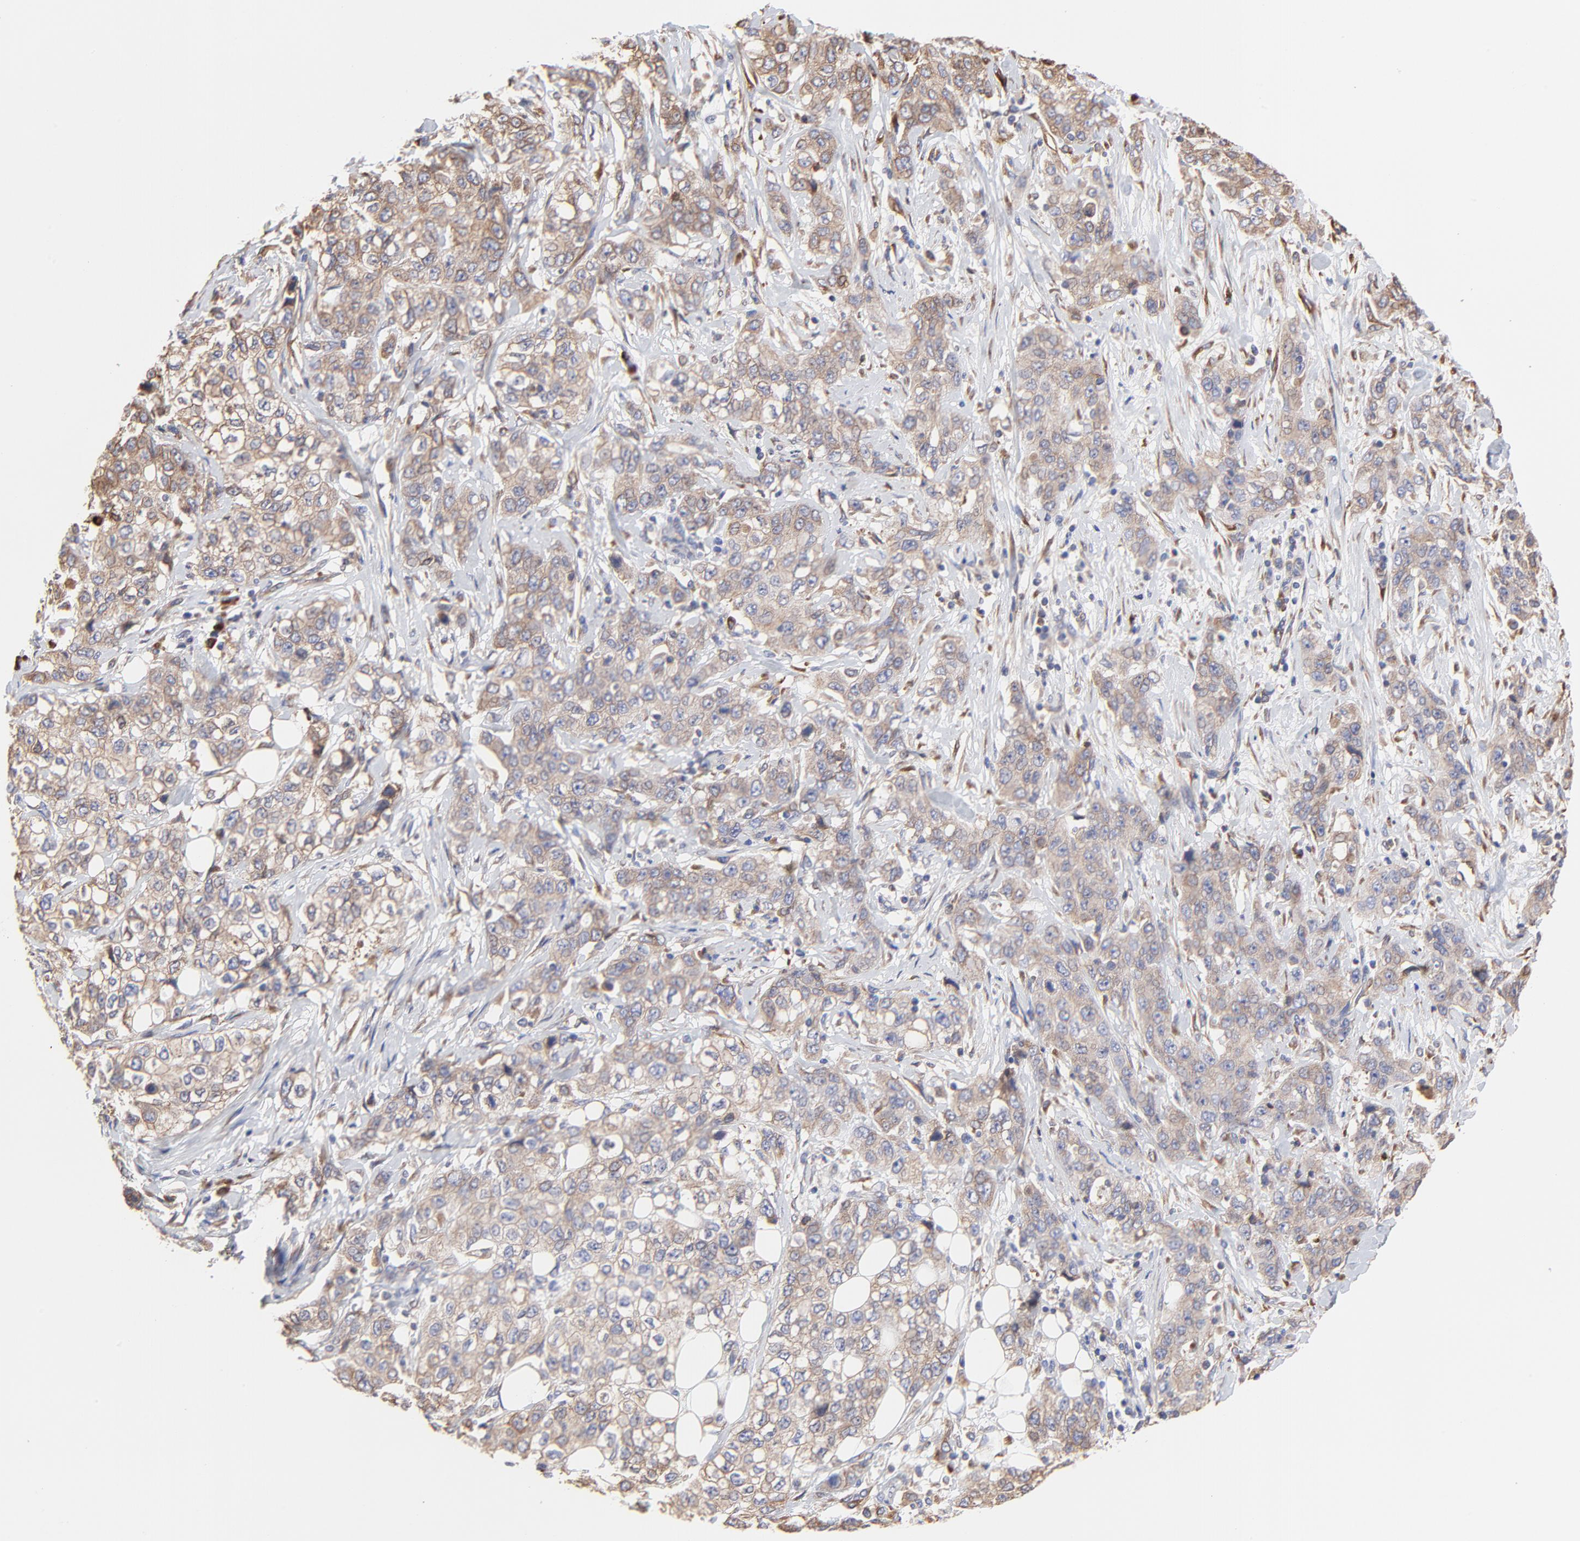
{"staining": {"intensity": "weak", "quantity": ">75%", "location": "cytoplasmic/membranous"}, "tissue": "stomach cancer", "cell_type": "Tumor cells", "image_type": "cancer", "snomed": [{"axis": "morphology", "description": "Adenocarcinoma, NOS"}, {"axis": "topography", "description": "Stomach"}], "caption": "Tumor cells display low levels of weak cytoplasmic/membranous staining in about >75% of cells in human stomach adenocarcinoma.", "gene": "LMAN1", "patient": {"sex": "male", "age": 48}}